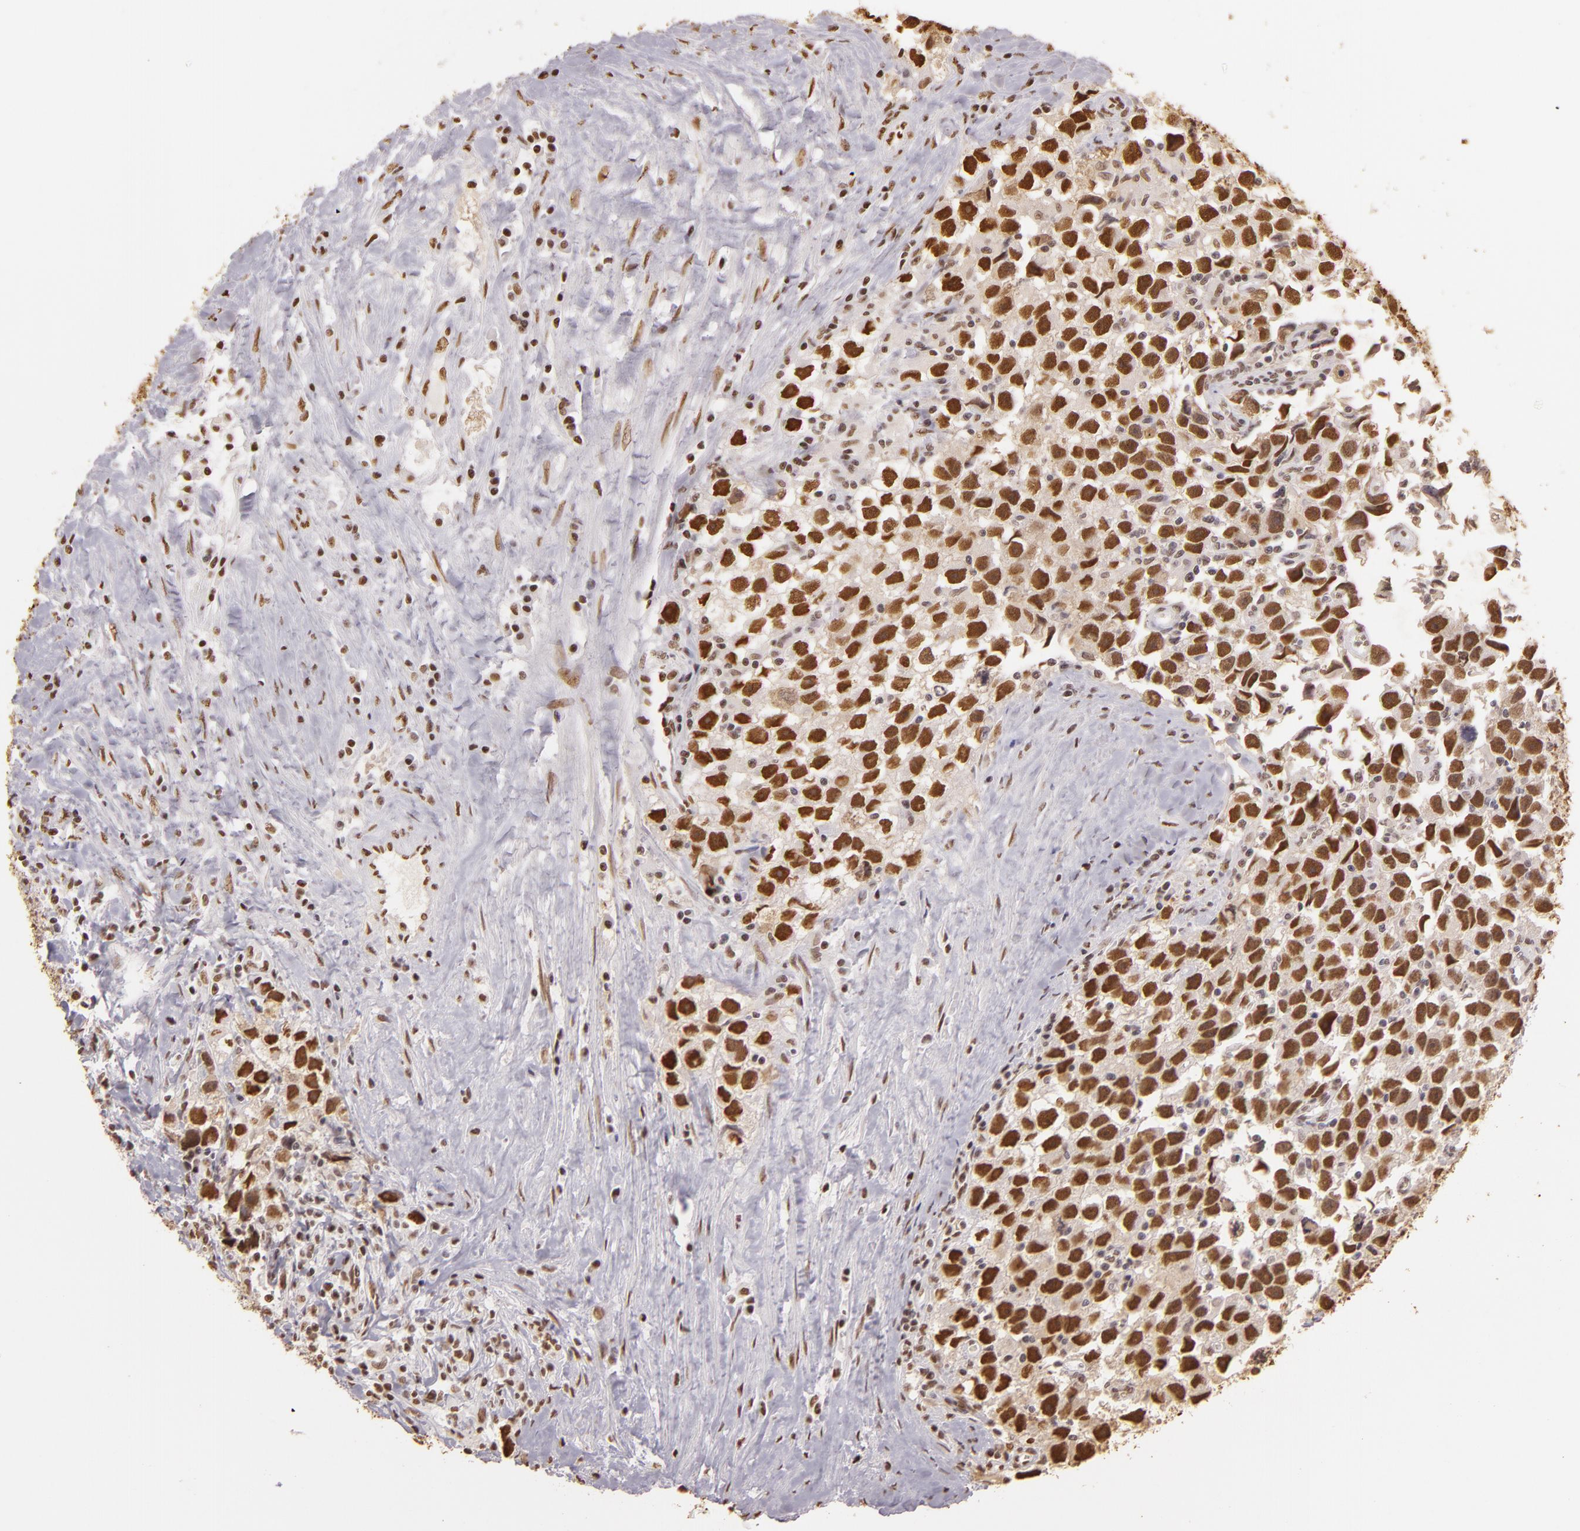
{"staining": {"intensity": "strong", "quantity": ">75%", "location": "nuclear"}, "tissue": "testis cancer", "cell_type": "Tumor cells", "image_type": "cancer", "snomed": [{"axis": "morphology", "description": "Seminoma, NOS"}, {"axis": "topography", "description": "Testis"}], "caption": "Testis cancer (seminoma) stained for a protein (brown) exhibits strong nuclear positive positivity in about >75% of tumor cells.", "gene": "PAPOLA", "patient": {"sex": "male", "age": 43}}